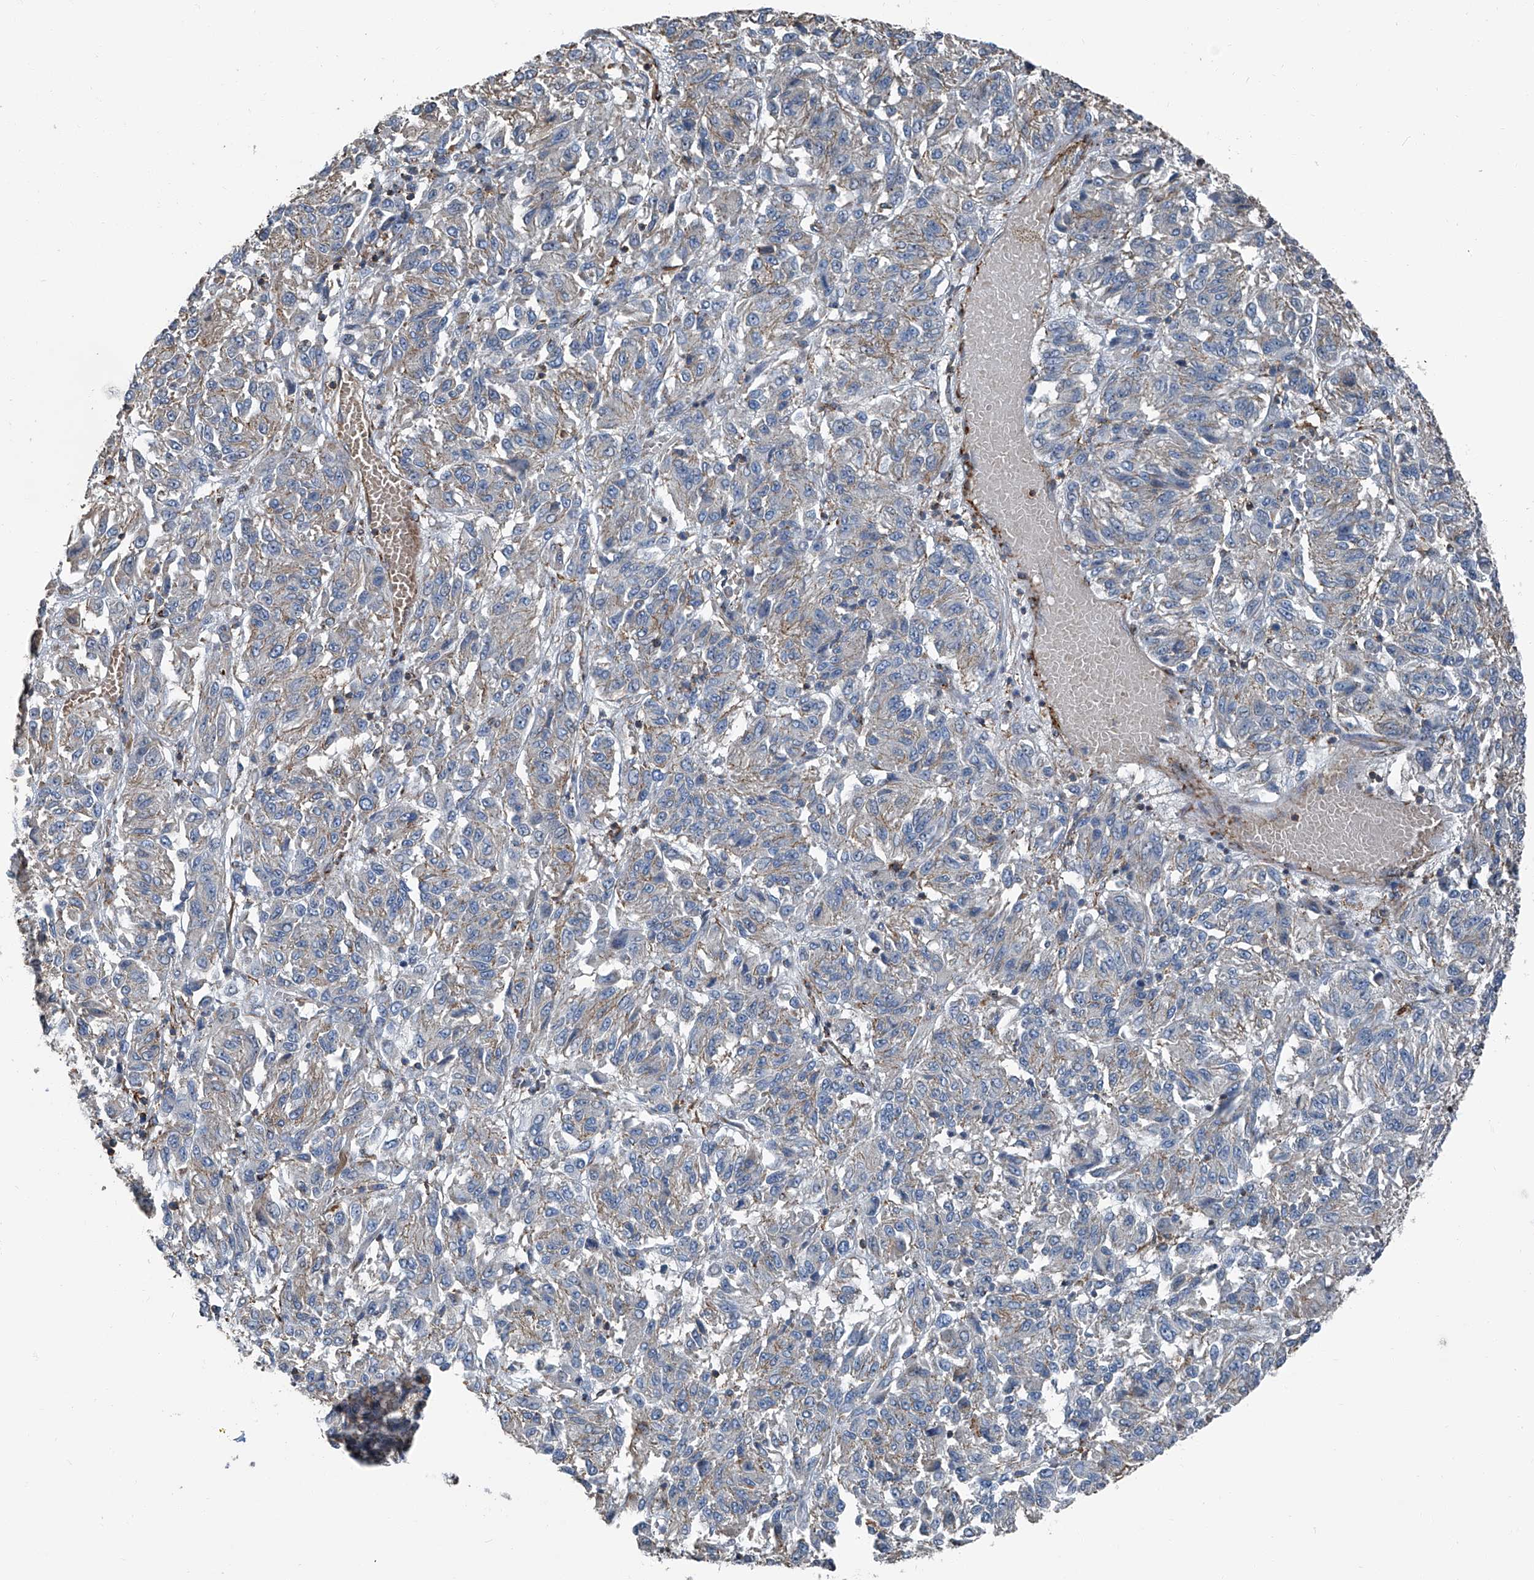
{"staining": {"intensity": "negative", "quantity": "none", "location": "none"}, "tissue": "melanoma", "cell_type": "Tumor cells", "image_type": "cancer", "snomed": [{"axis": "morphology", "description": "Malignant melanoma, Metastatic site"}, {"axis": "topography", "description": "Lung"}], "caption": "Immunohistochemistry (IHC) histopathology image of neoplastic tissue: melanoma stained with DAB reveals no significant protein expression in tumor cells.", "gene": "SEPTIN7", "patient": {"sex": "male", "age": 64}}